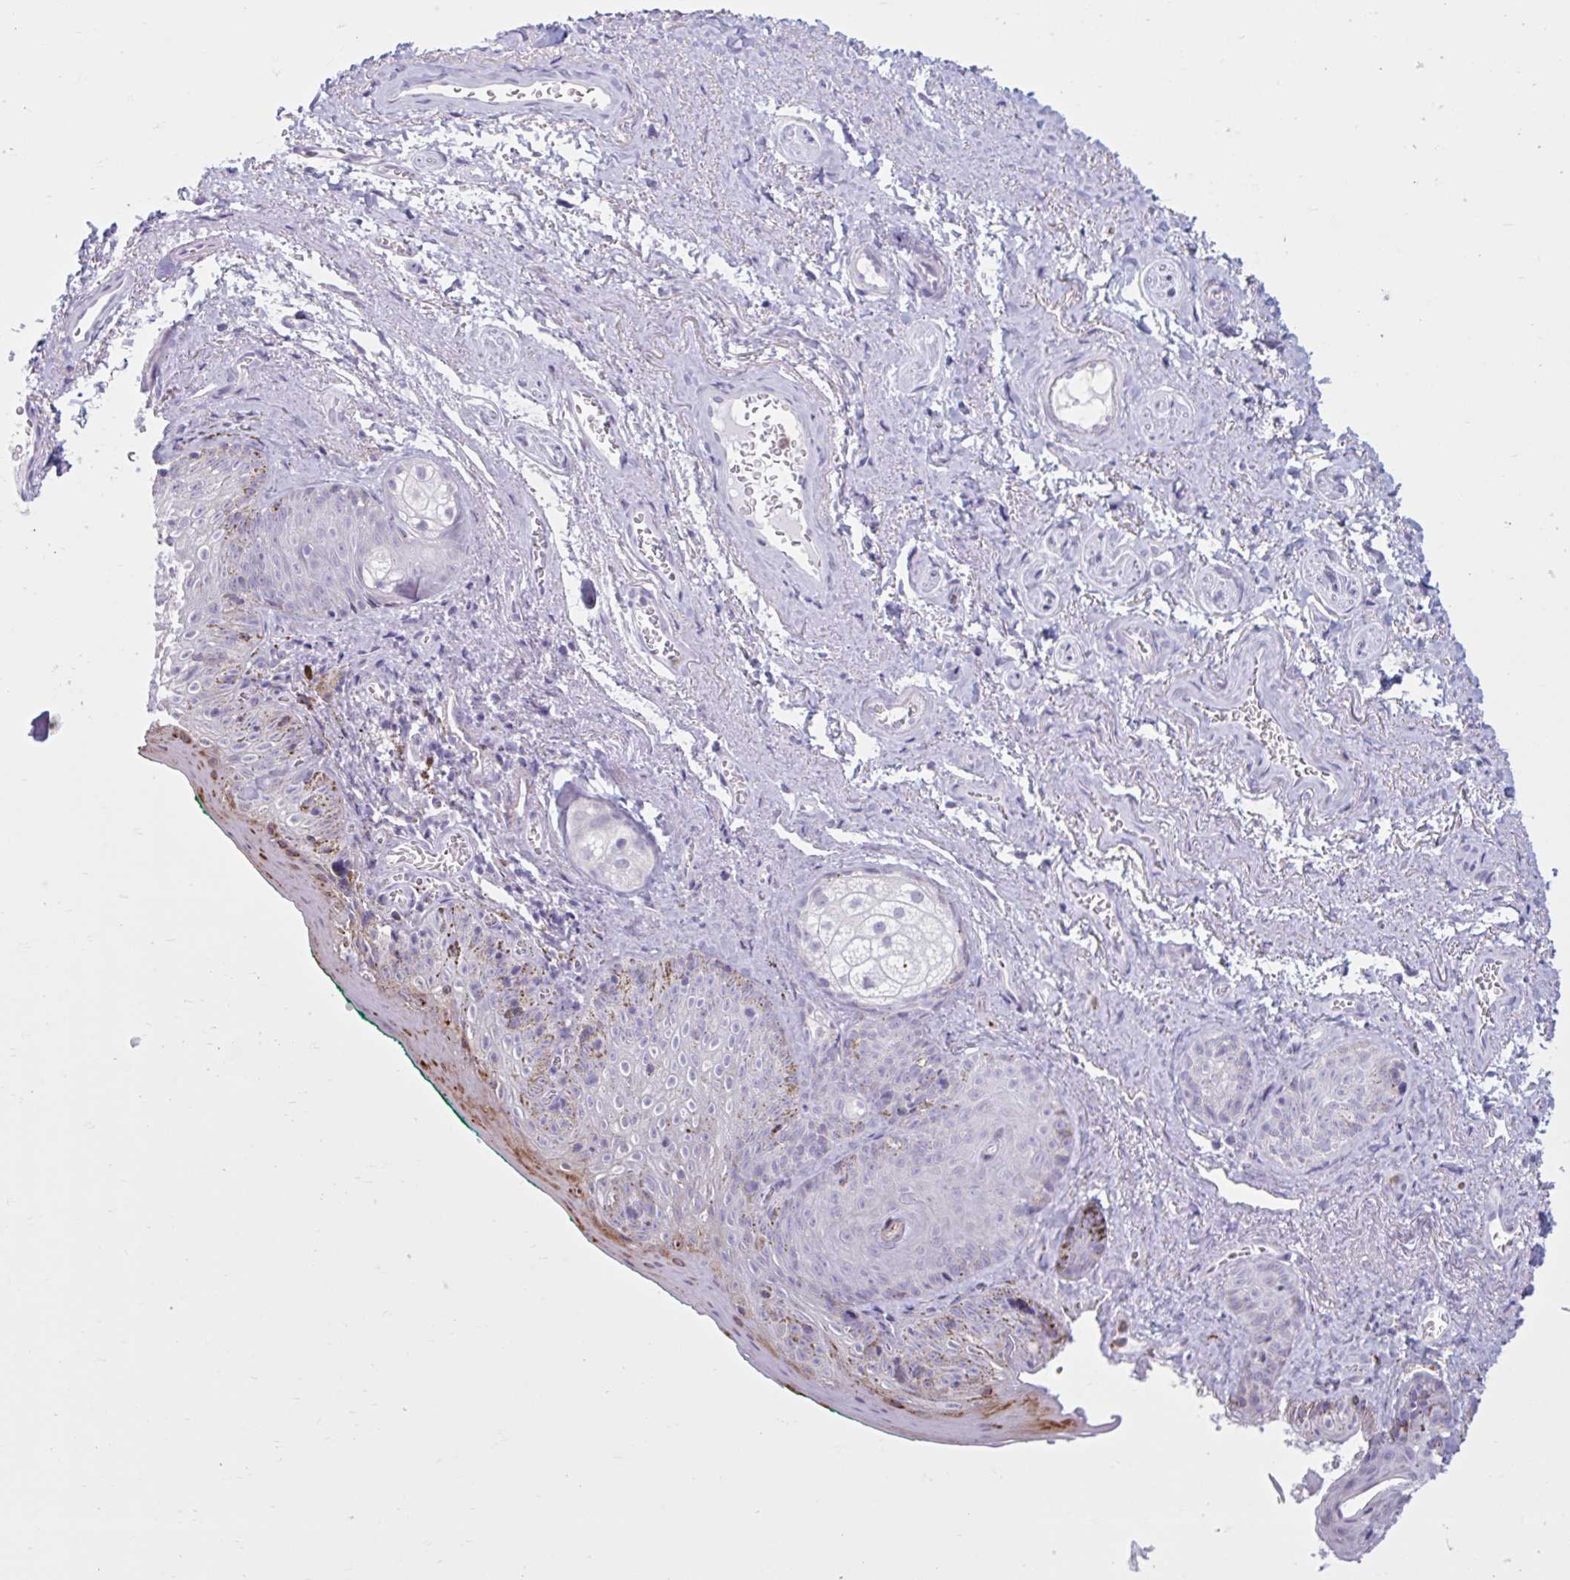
{"staining": {"intensity": "strong", "quantity": "<25%", "location": "cytoplasmic/membranous"}, "tissue": "vagina", "cell_type": "Squamous epithelial cells", "image_type": "normal", "snomed": [{"axis": "morphology", "description": "Normal tissue, NOS"}, {"axis": "topography", "description": "Vulva"}, {"axis": "topography", "description": "Vagina"}, {"axis": "topography", "description": "Peripheral nerve tissue"}], "caption": "IHC image of unremarkable vagina: human vagina stained using IHC demonstrates medium levels of strong protein expression localized specifically in the cytoplasmic/membranous of squamous epithelial cells, appearing as a cytoplasmic/membranous brown color.", "gene": "CEP120", "patient": {"sex": "female", "age": 66}}